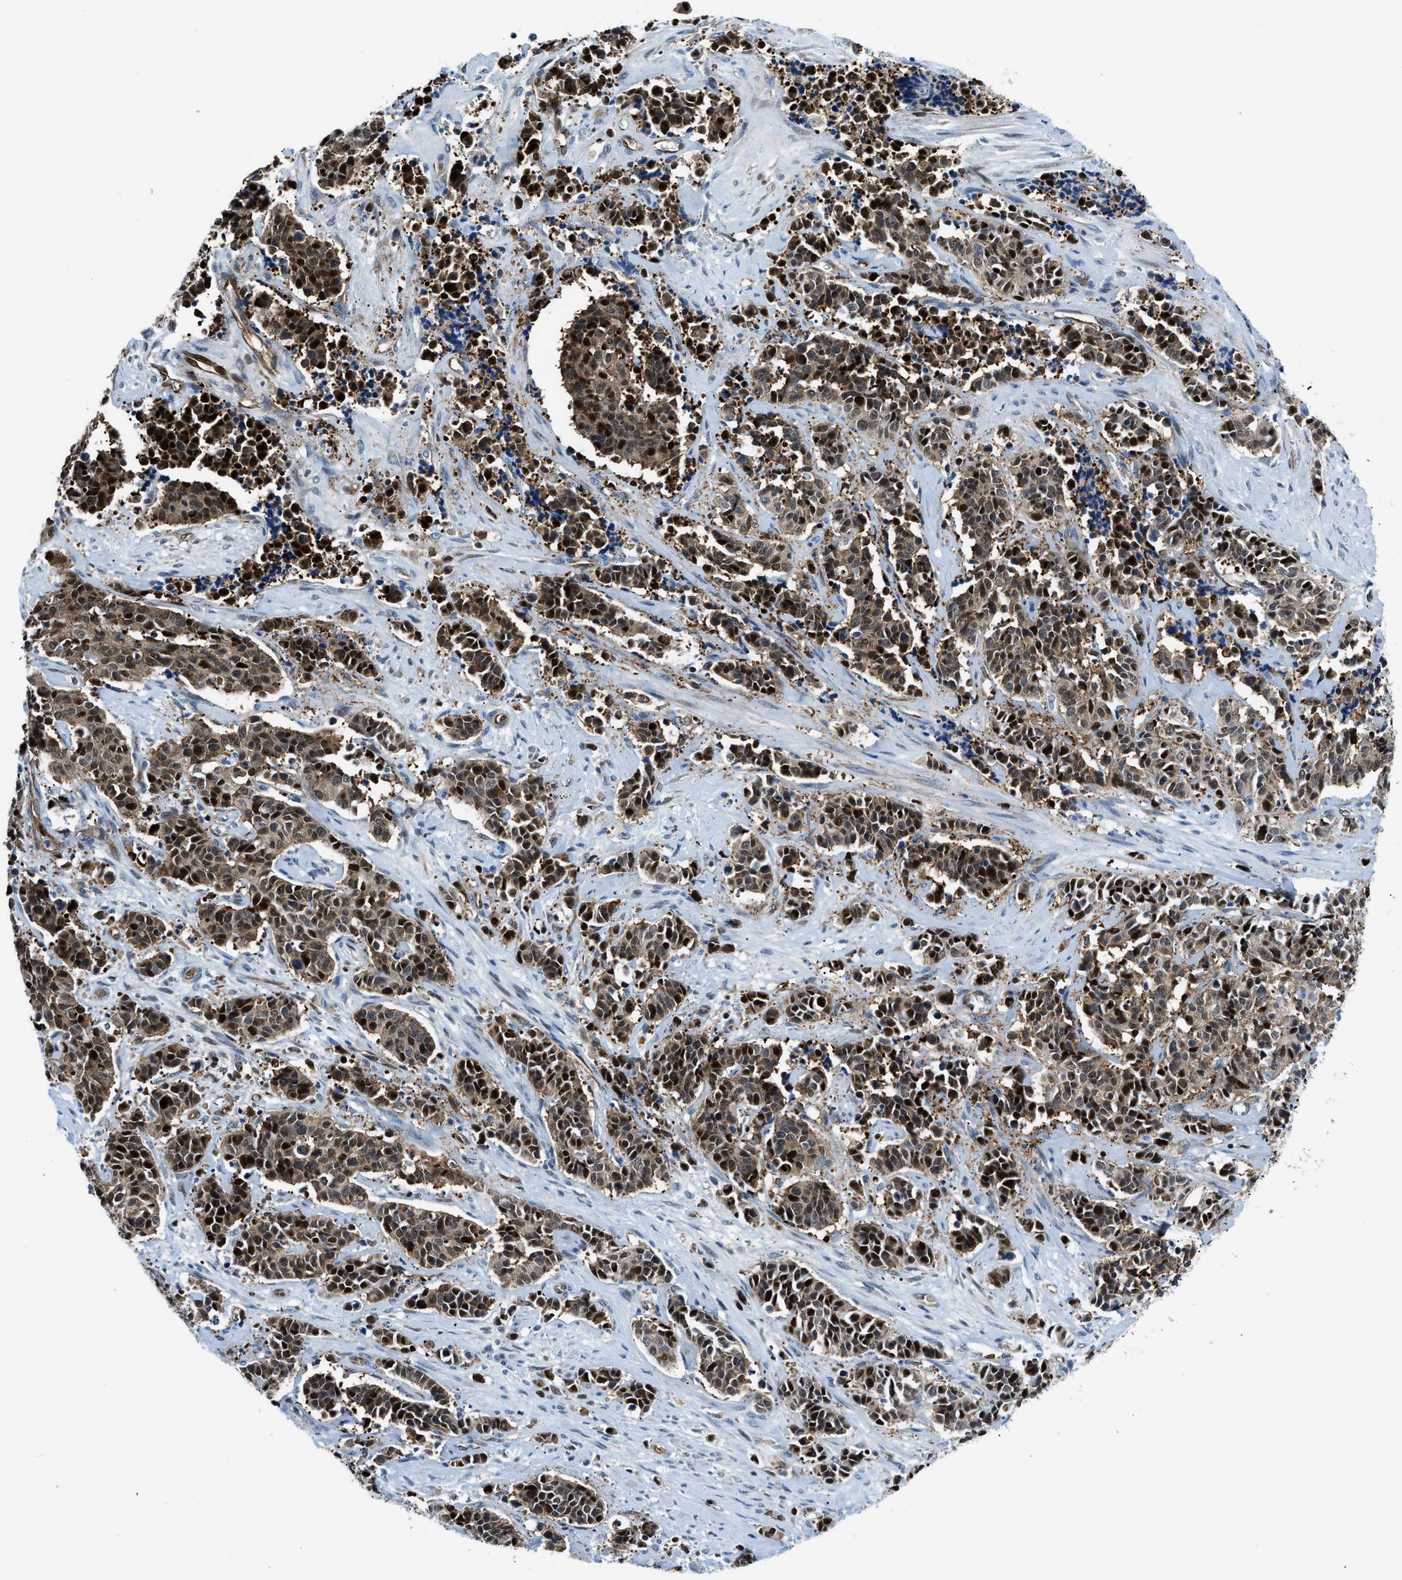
{"staining": {"intensity": "strong", "quantity": ">75%", "location": "cytoplasmic/membranous,nuclear"}, "tissue": "cervical cancer", "cell_type": "Tumor cells", "image_type": "cancer", "snomed": [{"axis": "morphology", "description": "Squamous cell carcinoma, NOS"}, {"axis": "topography", "description": "Cervix"}], "caption": "Strong cytoplasmic/membranous and nuclear staining for a protein is identified in approximately >75% of tumor cells of cervical cancer (squamous cell carcinoma) using immunohistochemistry.", "gene": "YWHAE", "patient": {"sex": "female", "age": 35}}